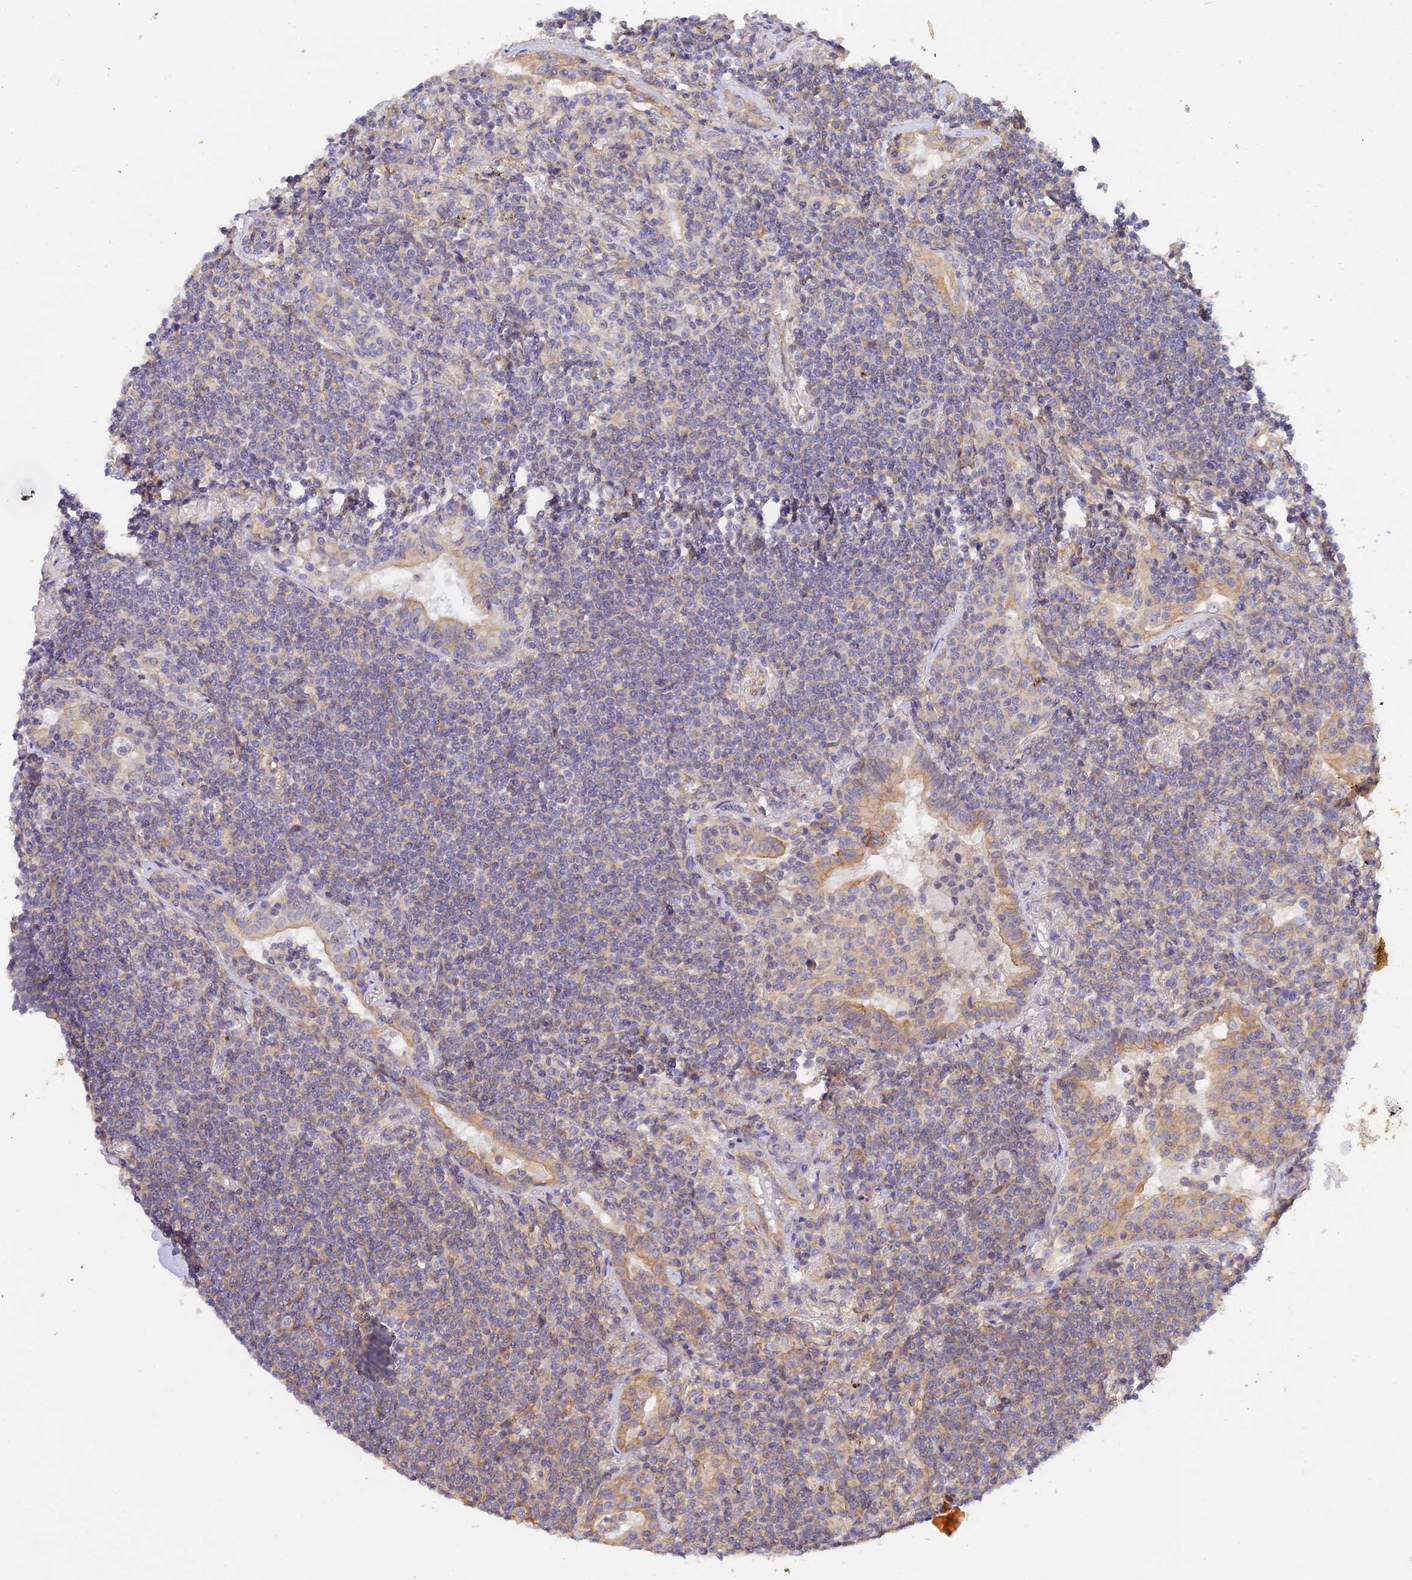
{"staining": {"intensity": "weak", "quantity": "25%-75%", "location": "cytoplasmic/membranous"}, "tissue": "lymphoma", "cell_type": "Tumor cells", "image_type": "cancer", "snomed": [{"axis": "morphology", "description": "Malignant lymphoma, non-Hodgkin's type, Low grade"}, {"axis": "topography", "description": "Lung"}], "caption": "An image of human lymphoma stained for a protein displays weak cytoplasmic/membranous brown staining in tumor cells. (DAB (3,3'-diaminobenzidine) IHC with brightfield microscopy, high magnification).", "gene": "MYO9A", "patient": {"sex": "female", "age": 71}}